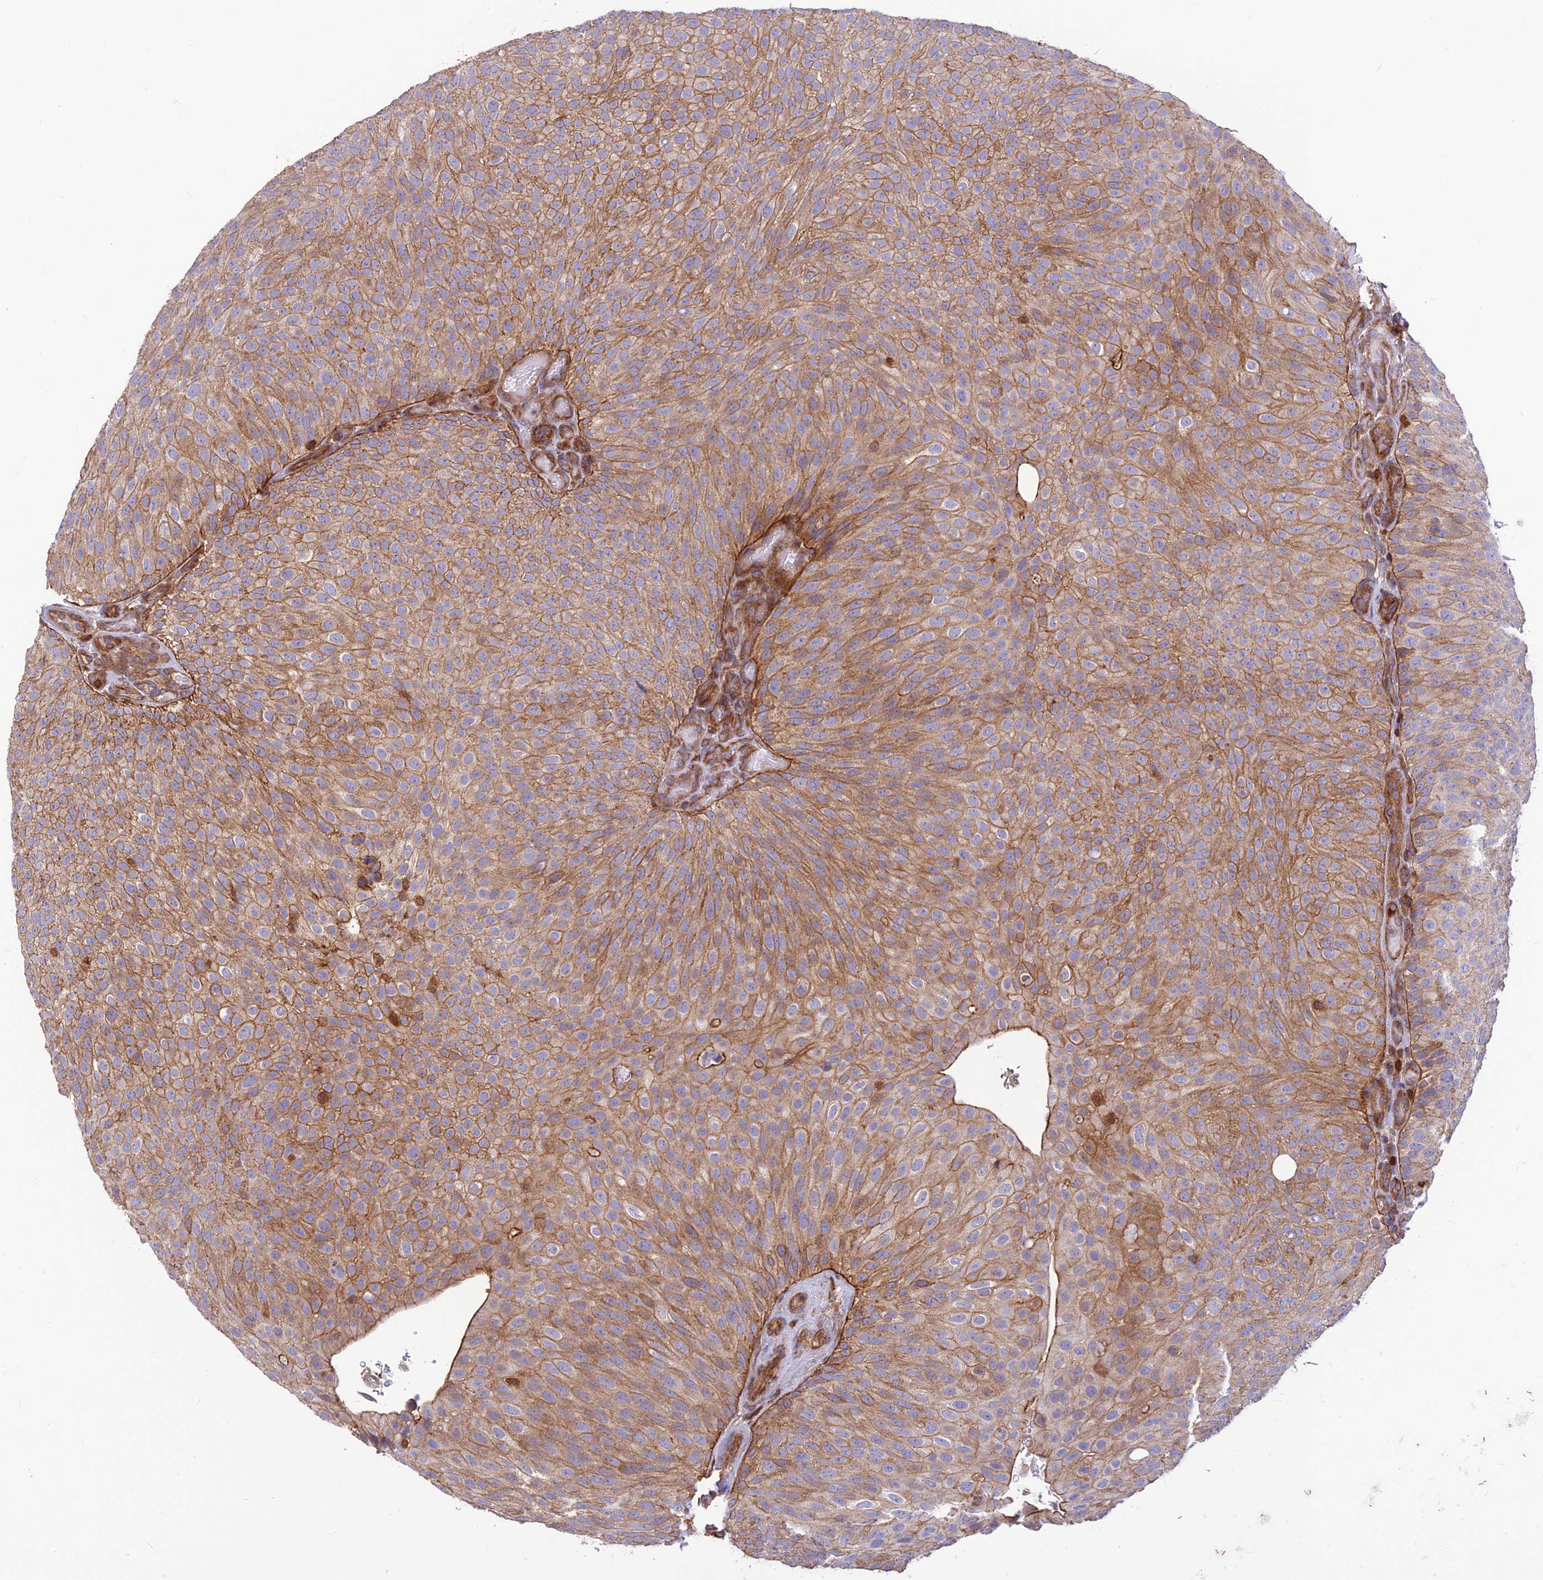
{"staining": {"intensity": "moderate", "quantity": ">75%", "location": "cytoplasmic/membranous"}, "tissue": "urothelial cancer", "cell_type": "Tumor cells", "image_type": "cancer", "snomed": [{"axis": "morphology", "description": "Urothelial carcinoma, Low grade"}, {"axis": "topography", "description": "Urinary bladder"}], "caption": "Urothelial cancer tissue displays moderate cytoplasmic/membranous positivity in about >75% of tumor cells", "gene": "HPSE2", "patient": {"sex": "male", "age": 78}}